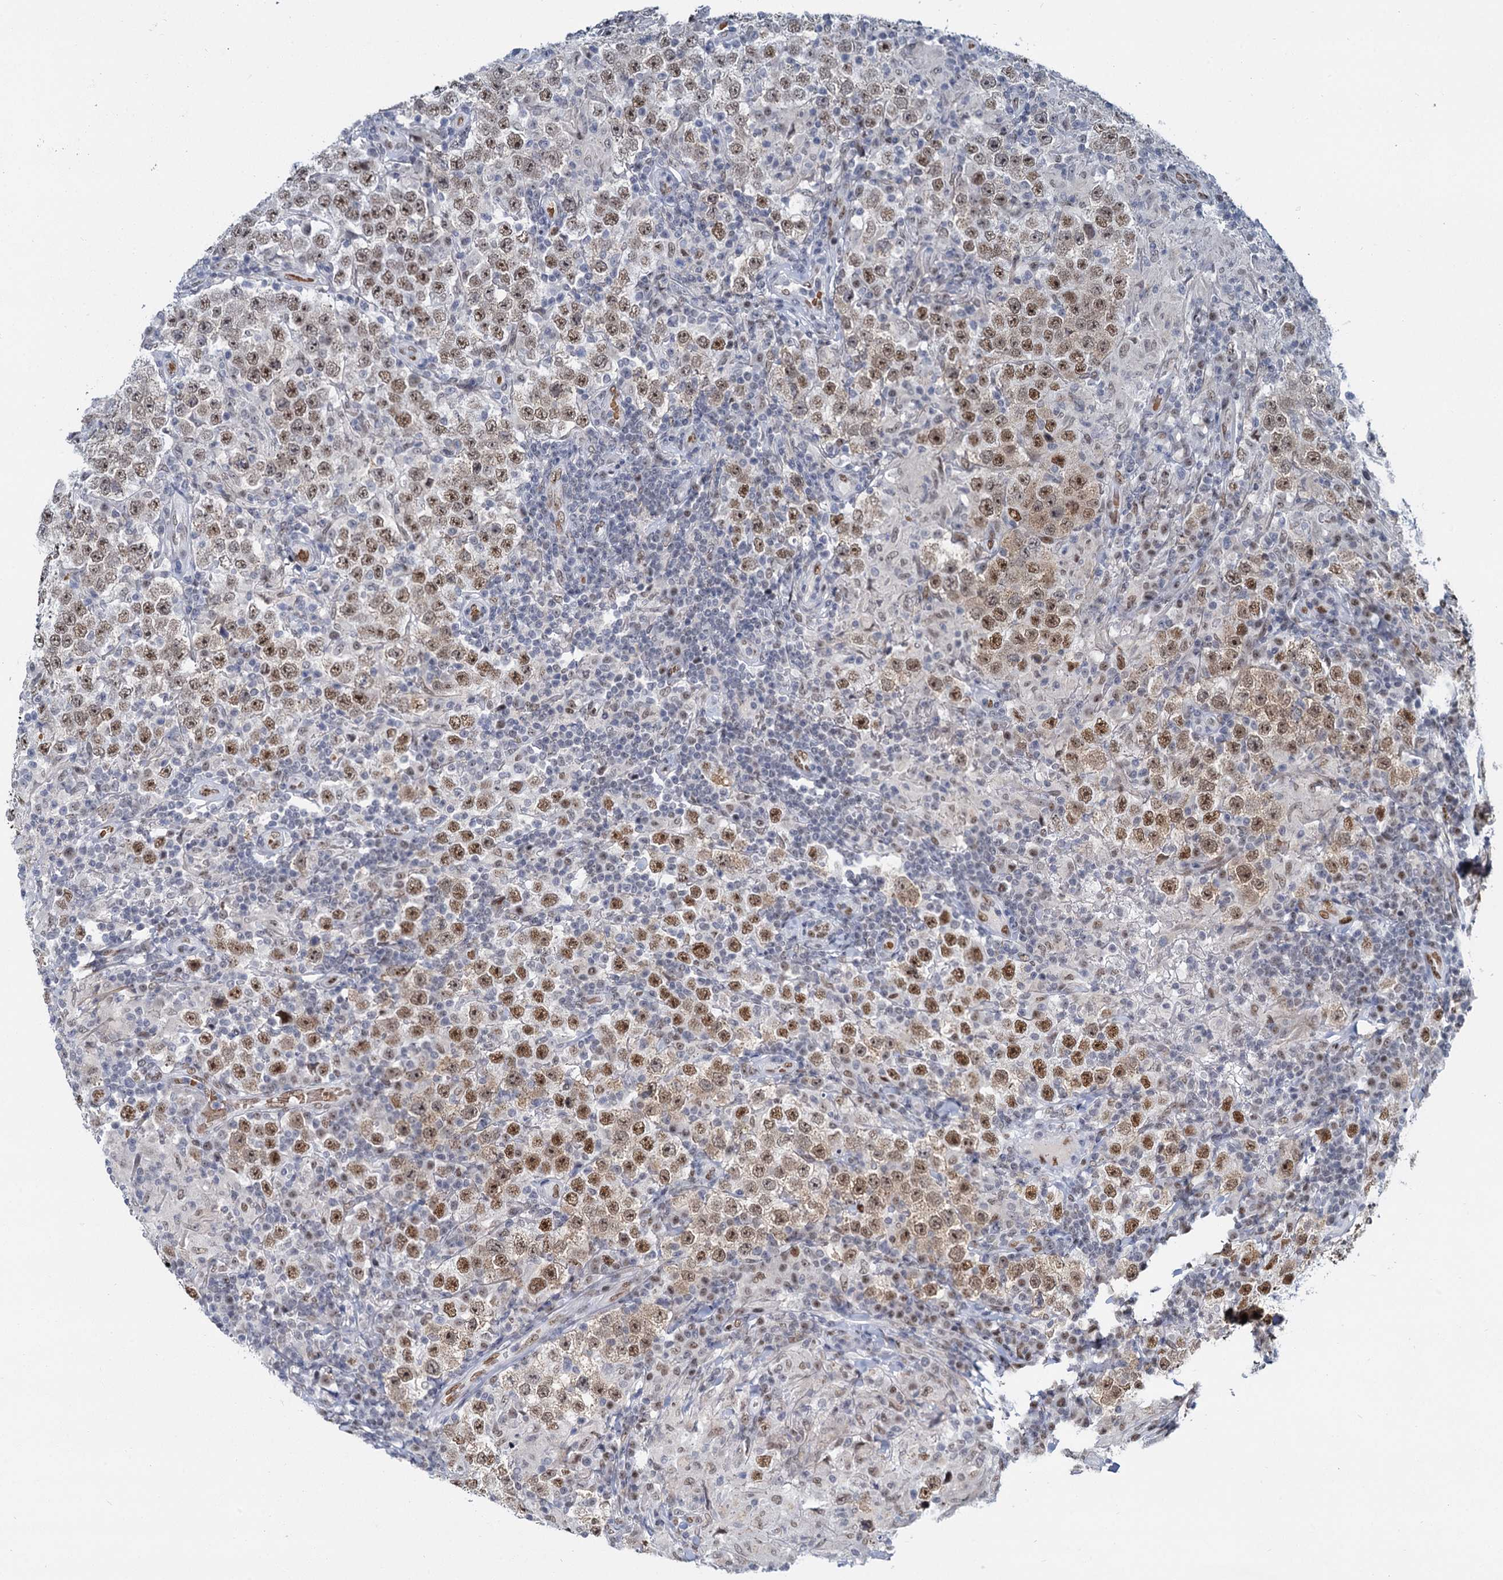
{"staining": {"intensity": "moderate", "quantity": ">75%", "location": "cytoplasmic/membranous,nuclear"}, "tissue": "testis cancer", "cell_type": "Tumor cells", "image_type": "cancer", "snomed": [{"axis": "morphology", "description": "Normal tissue, NOS"}, {"axis": "morphology", "description": "Urothelial carcinoma, High grade"}, {"axis": "morphology", "description": "Seminoma, NOS"}, {"axis": "morphology", "description": "Carcinoma, Embryonal, NOS"}, {"axis": "topography", "description": "Urinary bladder"}, {"axis": "topography", "description": "Testis"}], "caption": "IHC of human testis cancer demonstrates medium levels of moderate cytoplasmic/membranous and nuclear expression in about >75% of tumor cells. The staining was performed using DAB (3,3'-diaminobenzidine), with brown indicating positive protein expression. Nuclei are stained blue with hematoxylin.", "gene": "RPRD1A", "patient": {"sex": "male", "age": 41}}